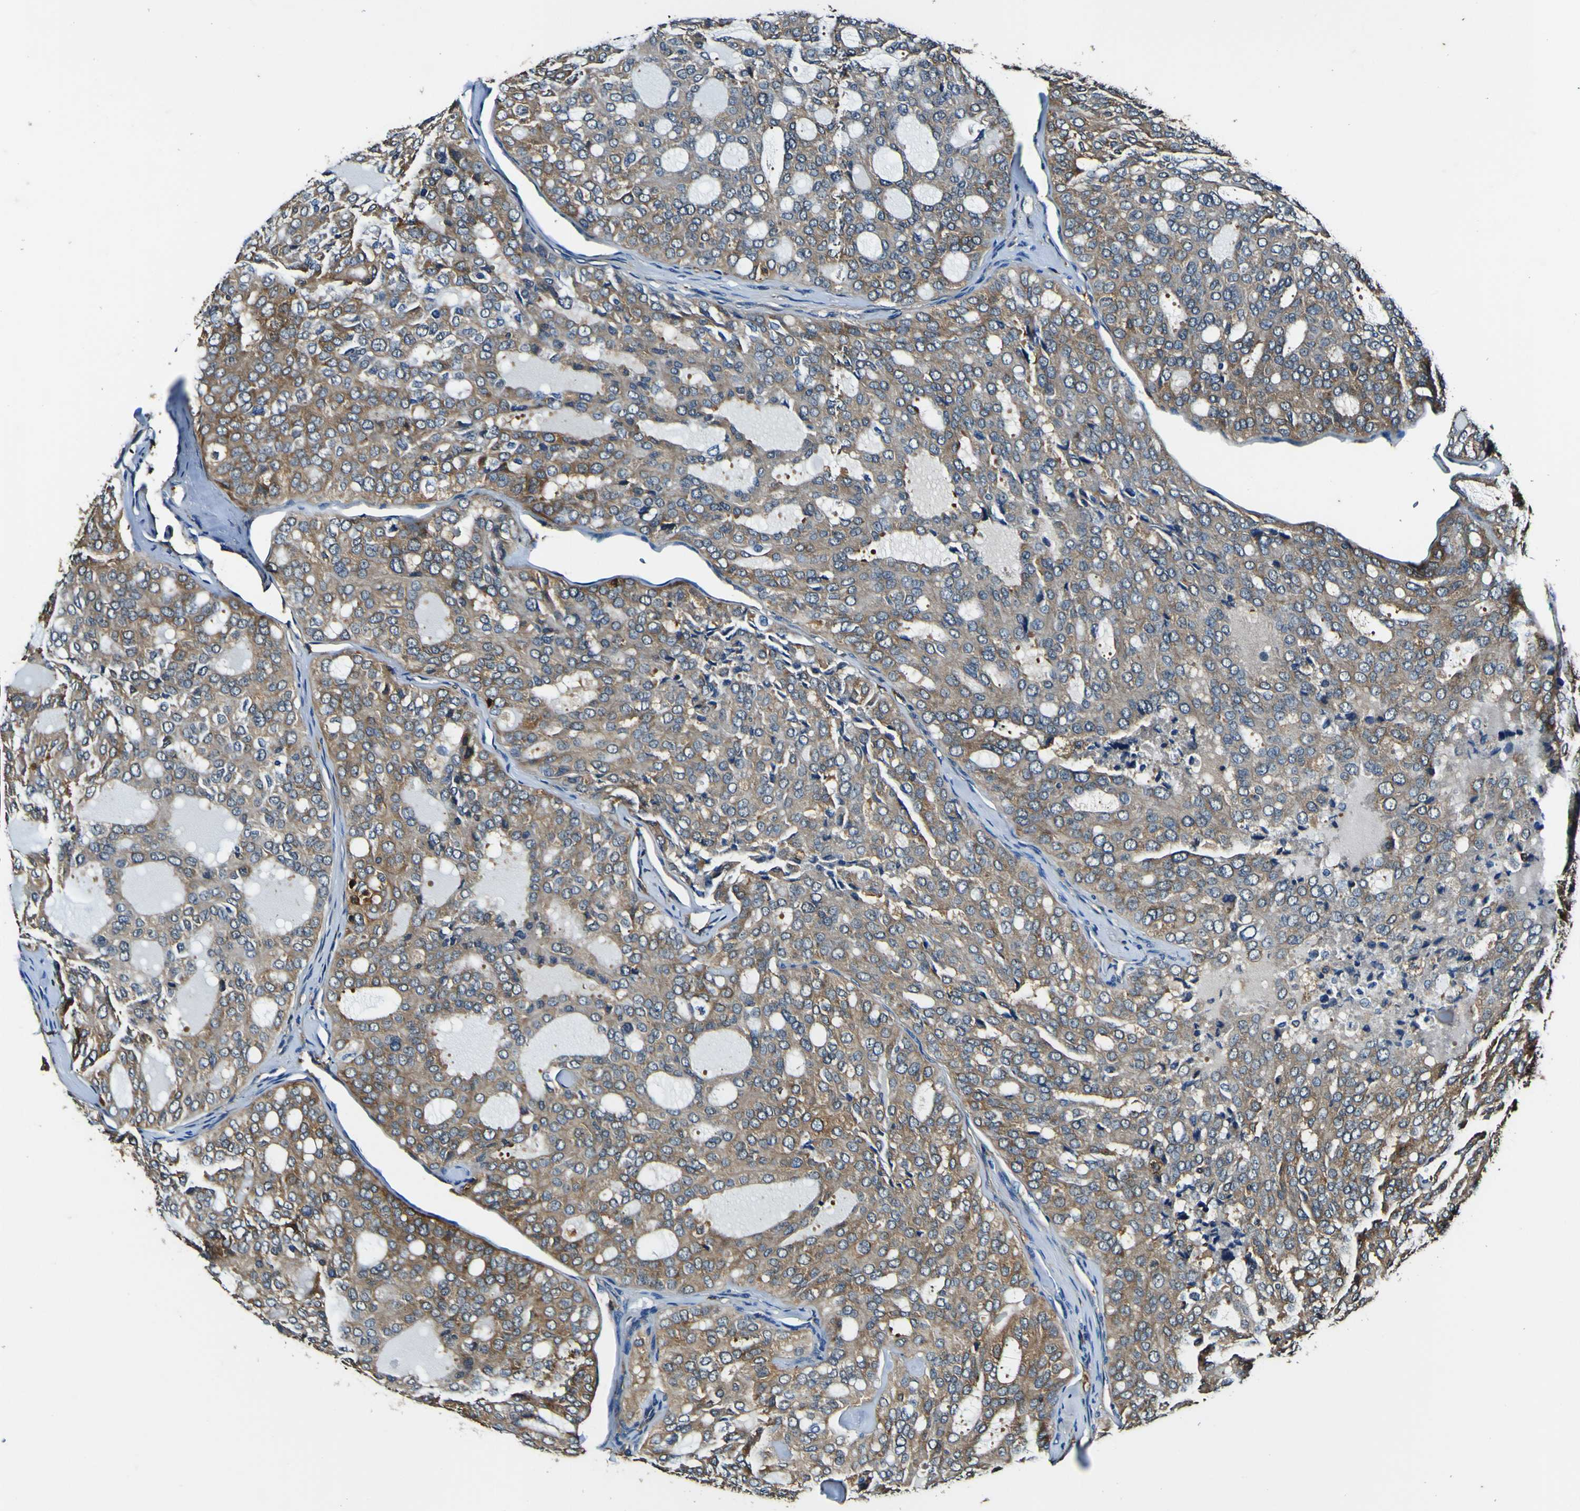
{"staining": {"intensity": "moderate", "quantity": "<25%", "location": "cytoplasmic/membranous"}, "tissue": "thyroid cancer", "cell_type": "Tumor cells", "image_type": "cancer", "snomed": [{"axis": "morphology", "description": "Follicular adenoma carcinoma, NOS"}, {"axis": "topography", "description": "Thyroid gland"}], "caption": "Thyroid cancer stained with immunohistochemistry (IHC) reveals moderate cytoplasmic/membranous positivity in about <25% of tumor cells.", "gene": "RHOT2", "patient": {"sex": "male", "age": 75}}